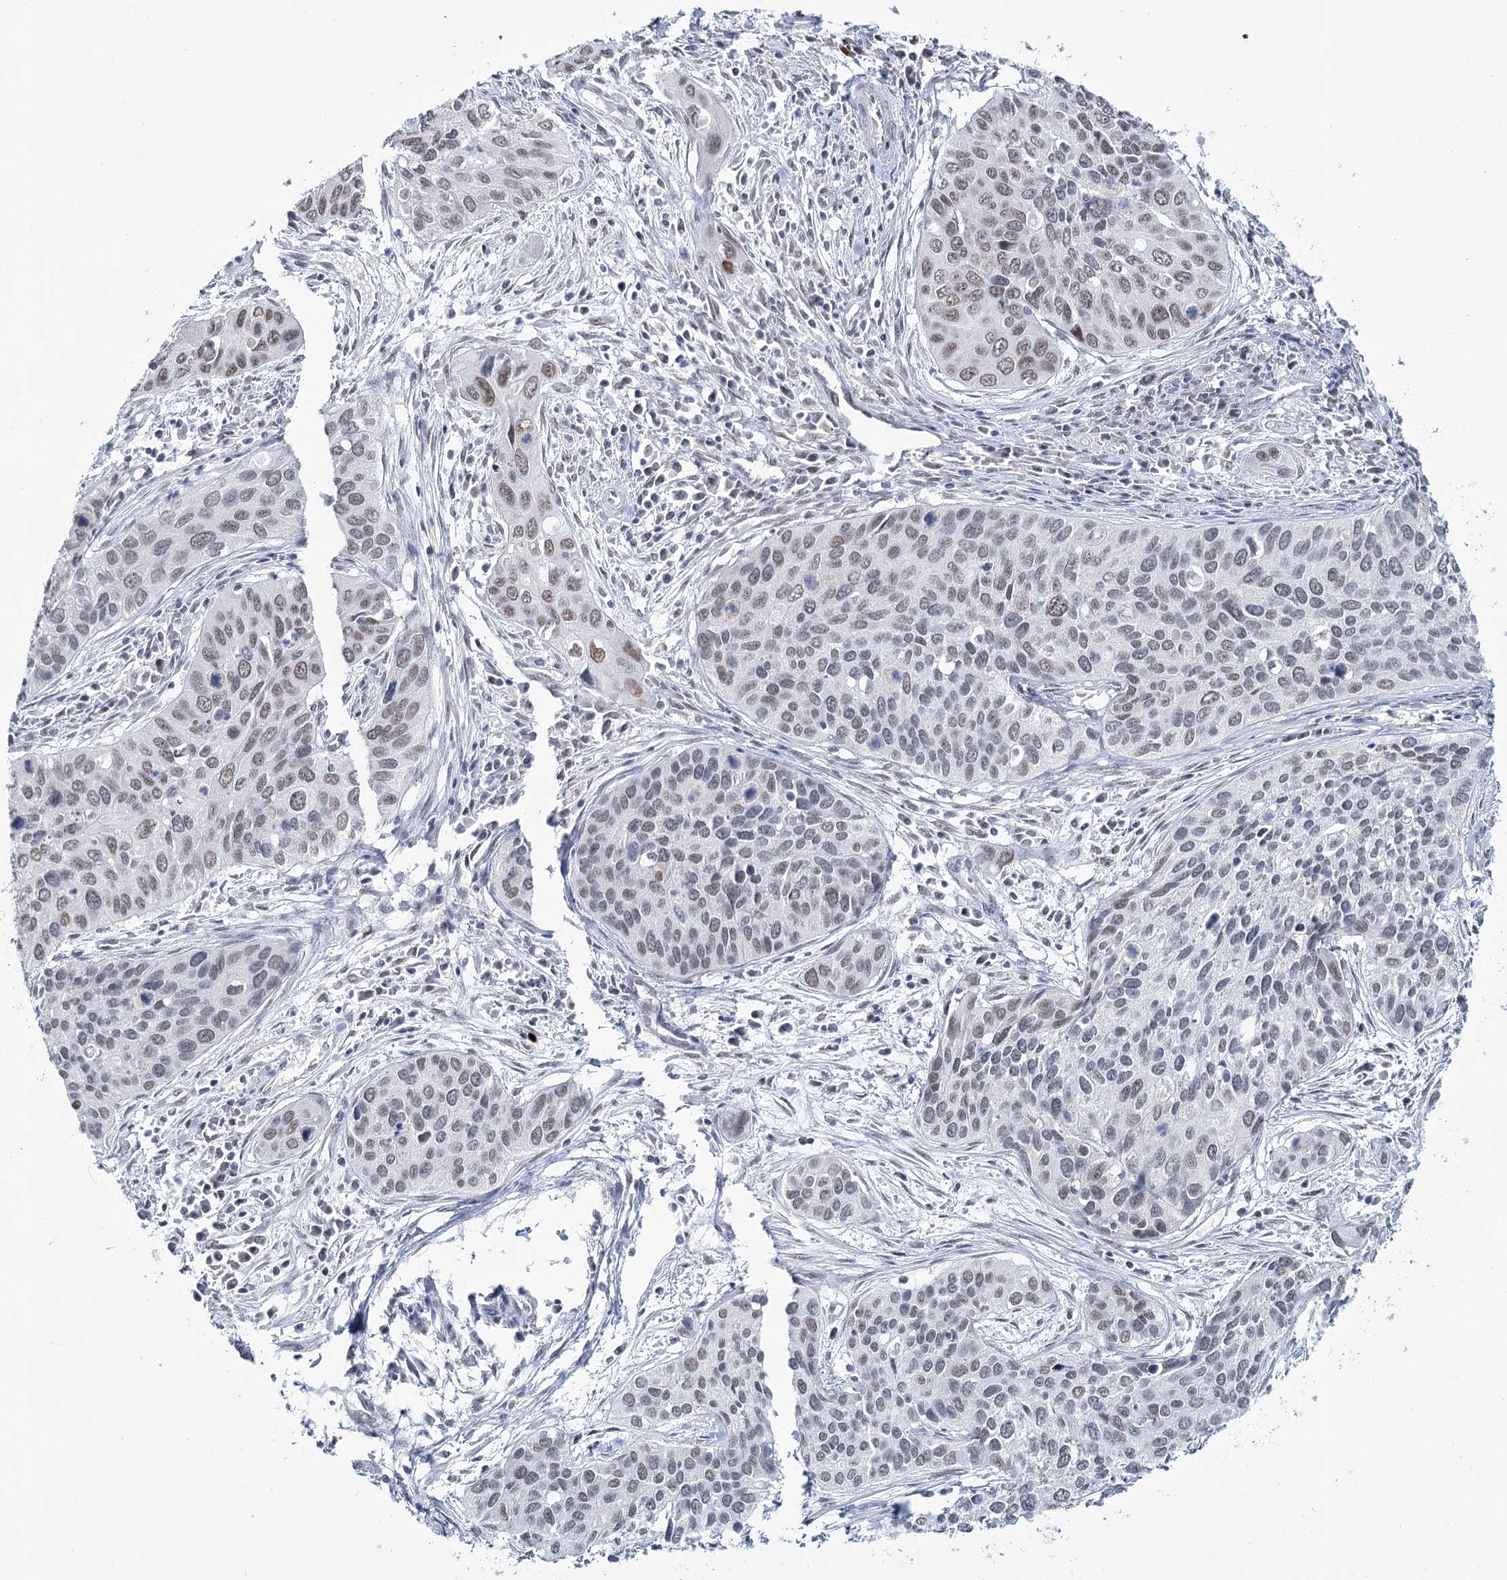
{"staining": {"intensity": "weak", "quantity": ">75%", "location": "nuclear"}, "tissue": "cervical cancer", "cell_type": "Tumor cells", "image_type": "cancer", "snomed": [{"axis": "morphology", "description": "Squamous cell carcinoma, NOS"}, {"axis": "topography", "description": "Cervix"}], "caption": "This histopathology image shows IHC staining of human cervical cancer (squamous cell carcinoma), with low weak nuclear positivity in about >75% of tumor cells.", "gene": "ZC3H8", "patient": {"sex": "female", "age": 55}}